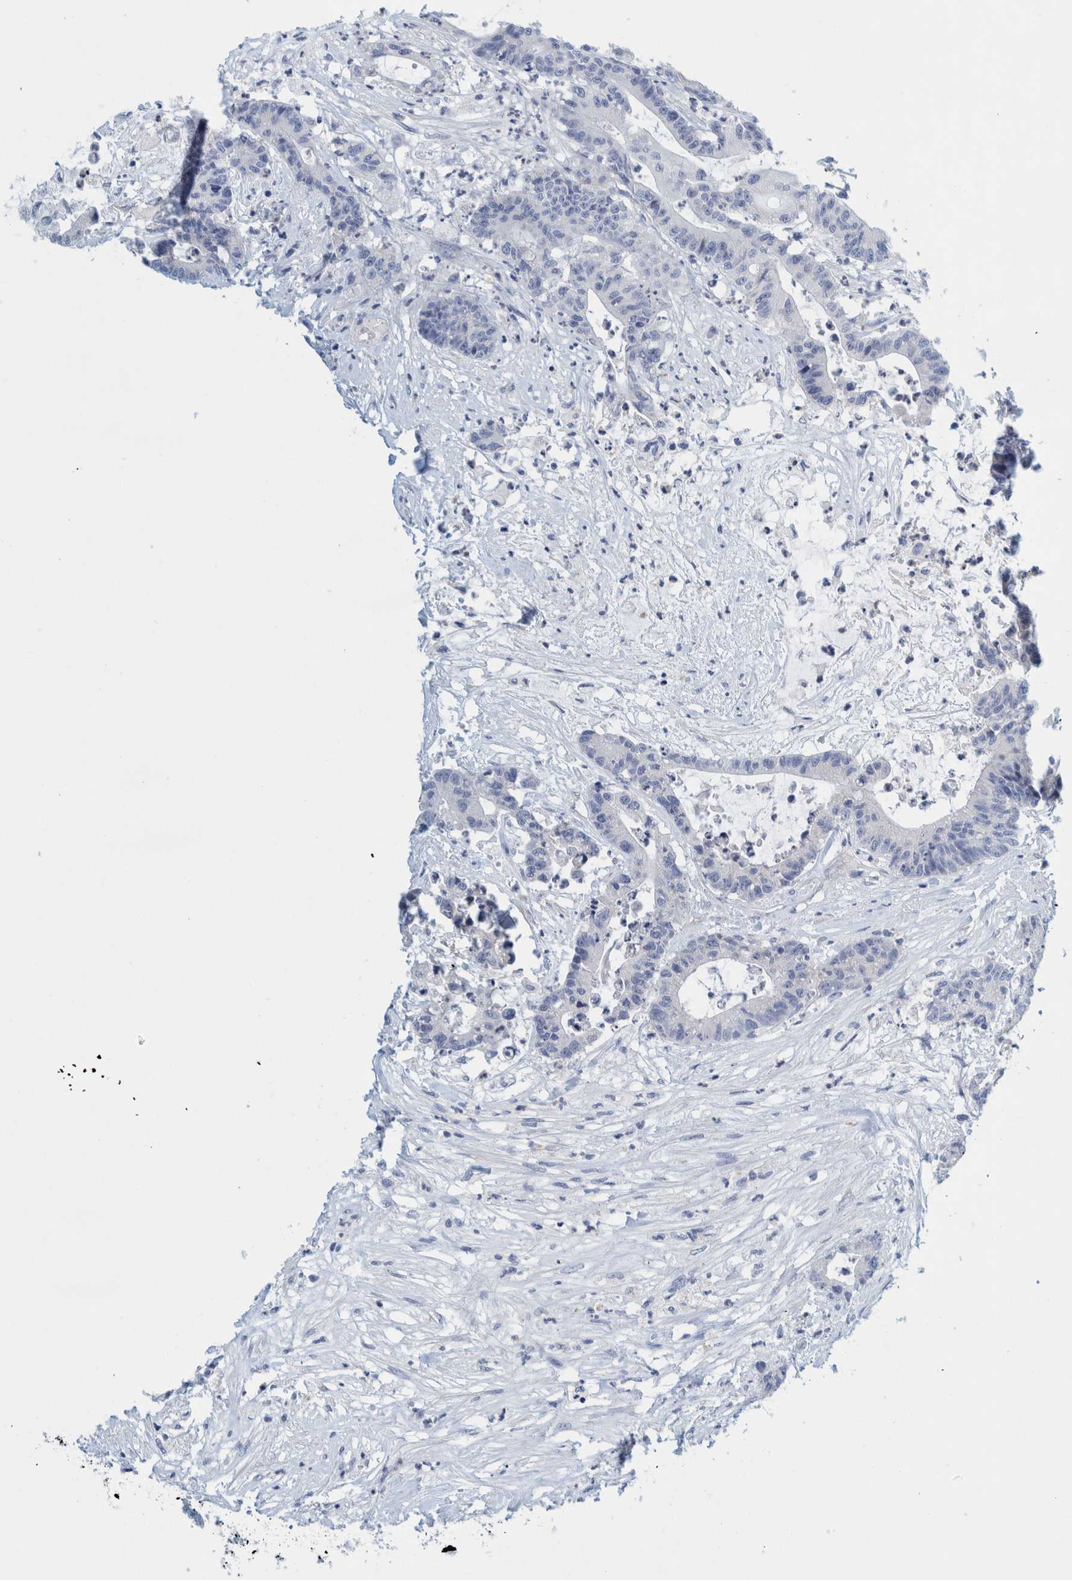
{"staining": {"intensity": "negative", "quantity": "none", "location": "none"}, "tissue": "colorectal cancer", "cell_type": "Tumor cells", "image_type": "cancer", "snomed": [{"axis": "morphology", "description": "Adenocarcinoma, NOS"}, {"axis": "topography", "description": "Colon"}], "caption": "An immunohistochemistry (IHC) image of colorectal cancer is shown. There is no staining in tumor cells of colorectal cancer.", "gene": "ZNF324B", "patient": {"sex": "female", "age": 84}}